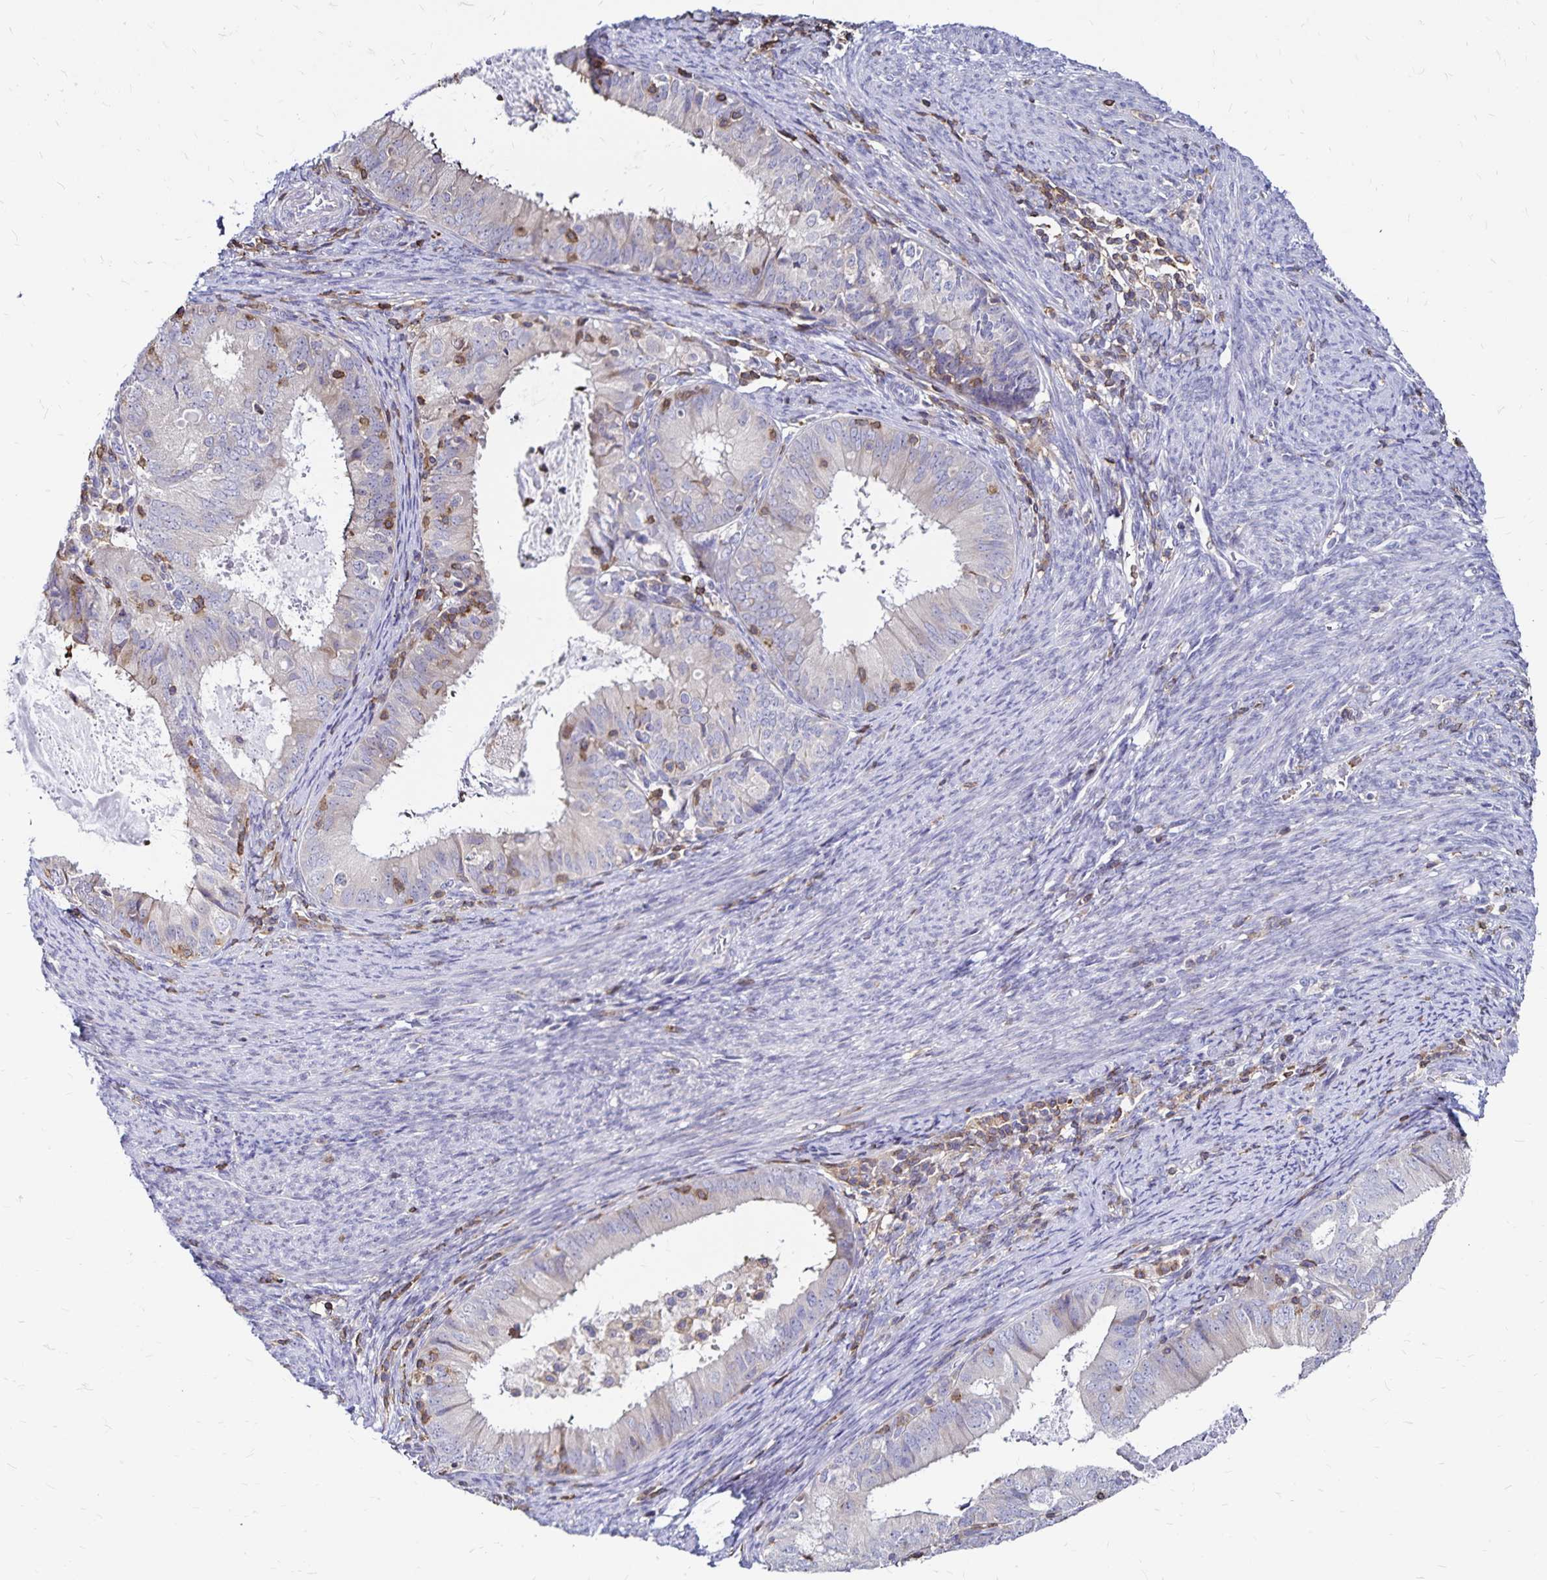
{"staining": {"intensity": "negative", "quantity": "none", "location": "none"}, "tissue": "endometrial cancer", "cell_type": "Tumor cells", "image_type": "cancer", "snomed": [{"axis": "morphology", "description": "Adenocarcinoma, NOS"}, {"axis": "topography", "description": "Endometrium"}], "caption": "Immunohistochemical staining of endometrial adenocarcinoma reveals no significant staining in tumor cells.", "gene": "NAGPA", "patient": {"sex": "female", "age": 57}}